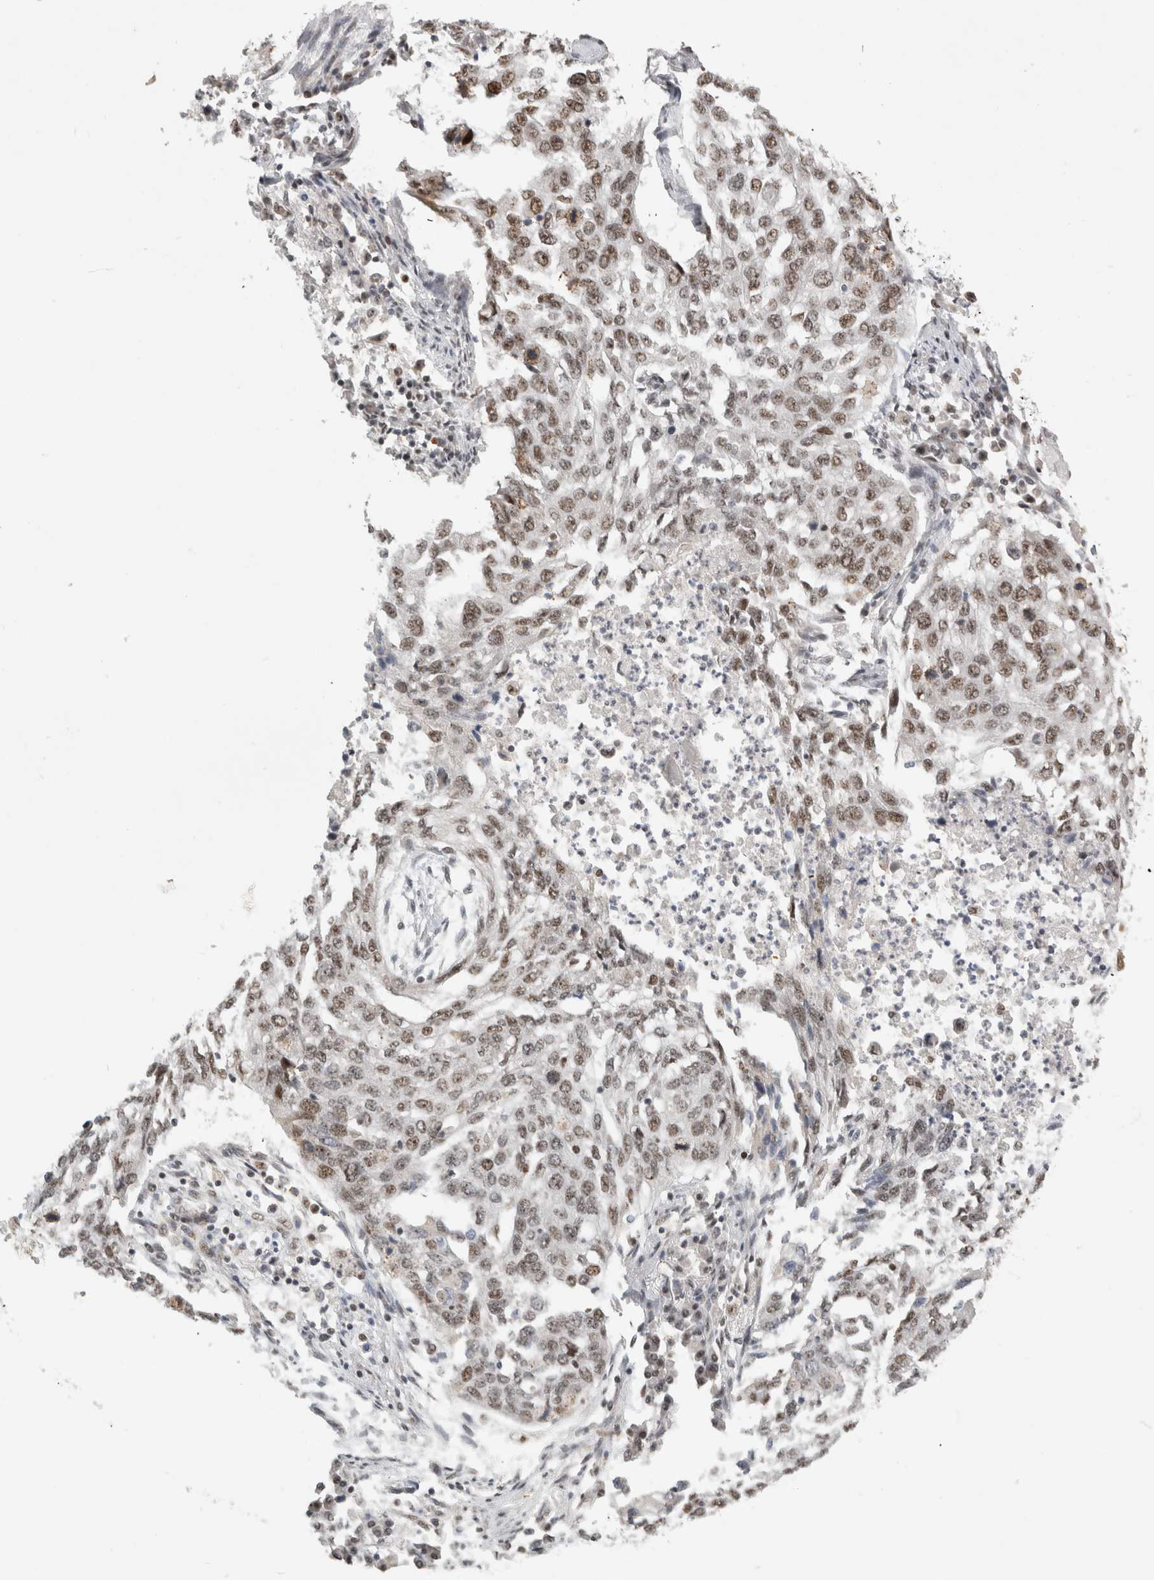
{"staining": {"intensity": "weak", "quantity": ">75%", "location": "nuclear"}, "tissue": "lung cancer", "cell_type": "Tumor cells", "image_type": "cancer", "snomed": [{"axis": "morphology", "description": "Squamous cell carcinoma, NOS"}, {"axis": "topography", "description": "Lung"}], "caption": "Squamous cell carcinoma (lung) was stained to show a protein in brown. There is low levels of weak nuclear positivity in about >75% of tumor cells.", "gene": "EBNA1BP2", "patient": {"sex": "female", "age": 63}}